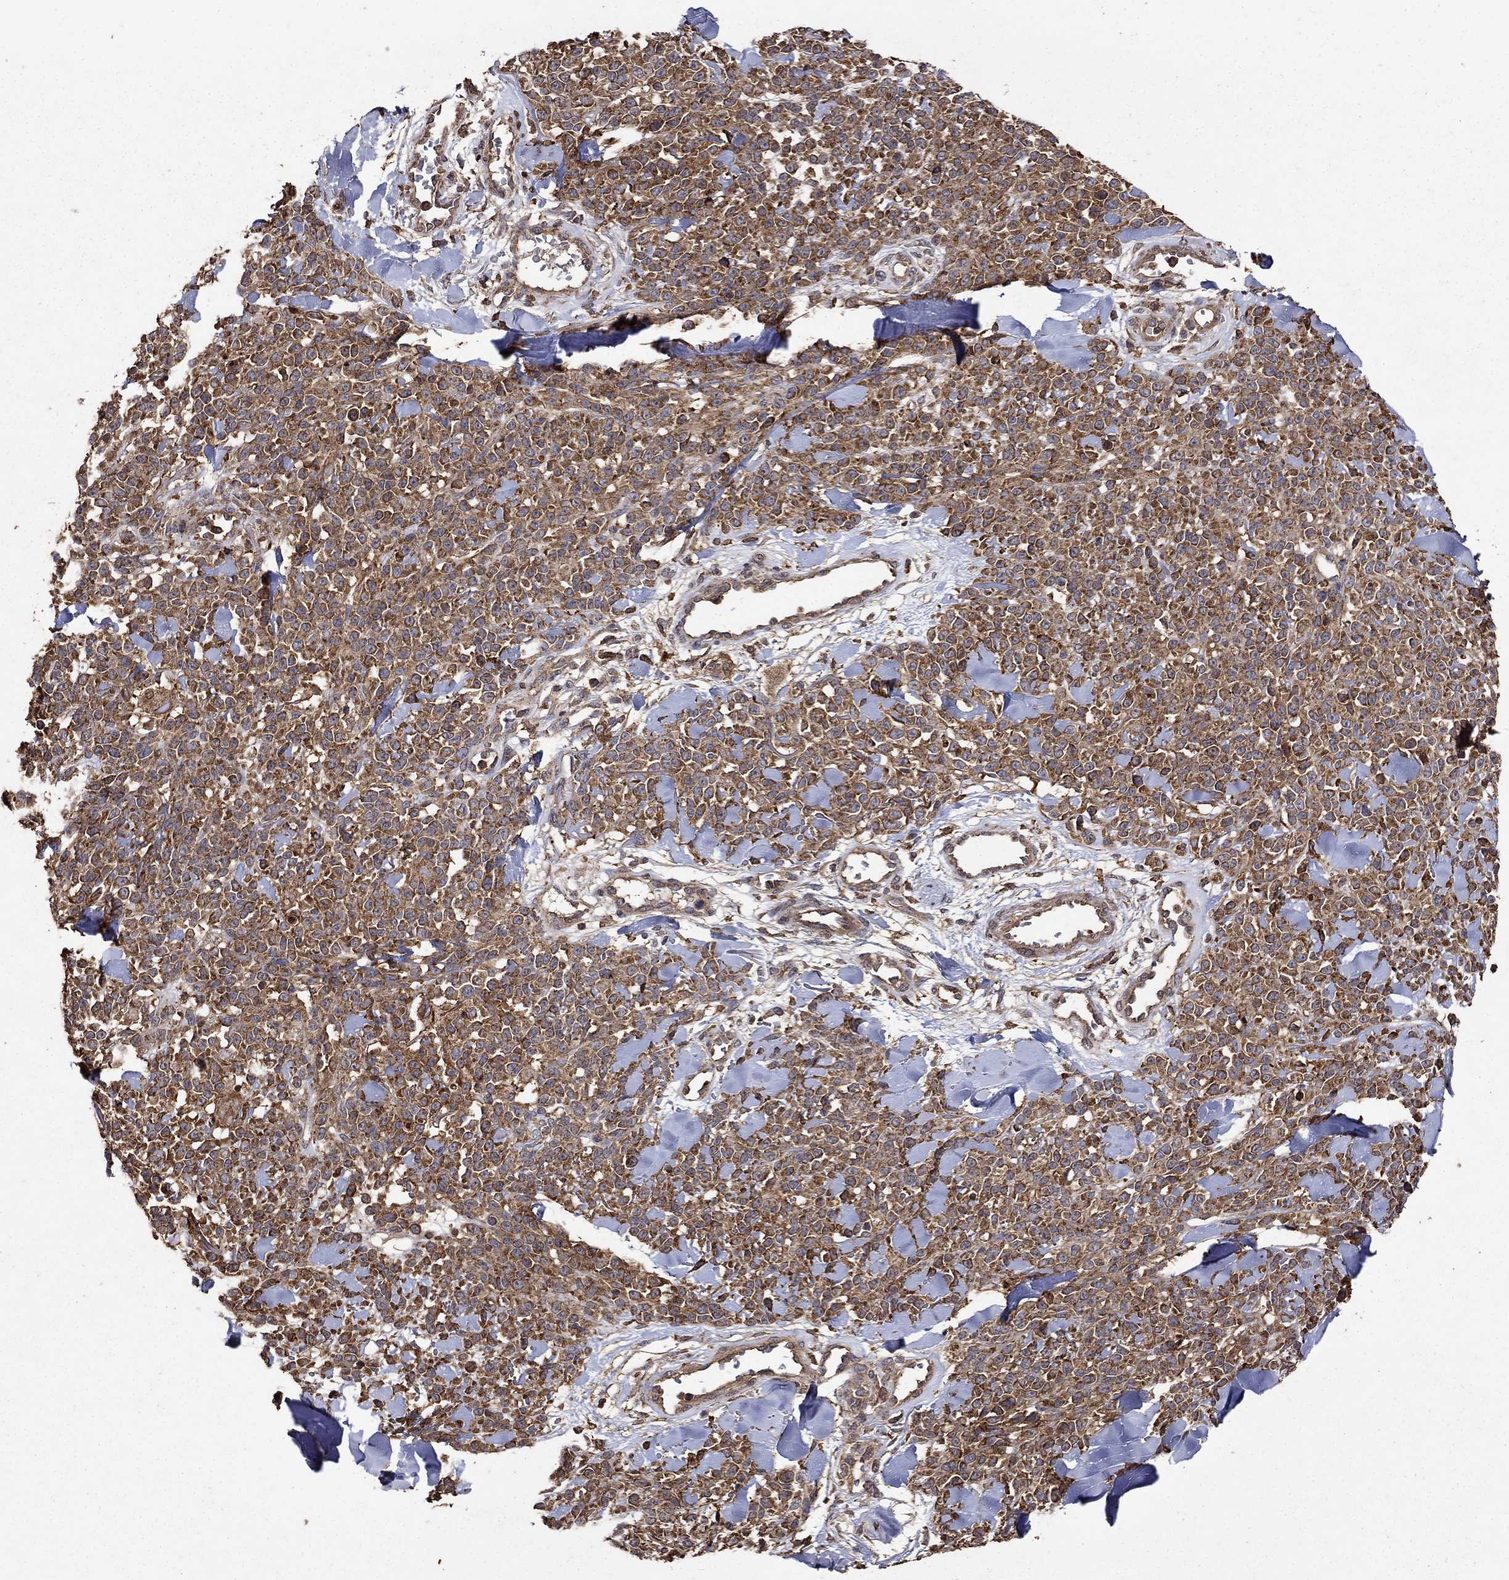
{"staining": {"intensity": "strong", "quantity": ">75%", "location": "cytoplasmic/membranous"}, "tissue": "melanoma", "cell_type": "Tumor cells", "image_type": "cancer", "snomed": [{"axis": "morphology", "description": "Malignant melanoma, NOS"}, {"axis": "topography", "description": "Skin"}, {"axis": "topography", "description": "Skin of trunk"}], "caption": "IHC (DAB (3,3'-diaminobenzidine)) staining of malignant melanoma demonstrates strong cytoplasmic/membranous protein positivity in approximately >75% of tumor cells. The protein is shown in brown color, while the nuclei are stained blue.", "gene": "IFRD1", "patient": {"sex": "male", "age": 74}}